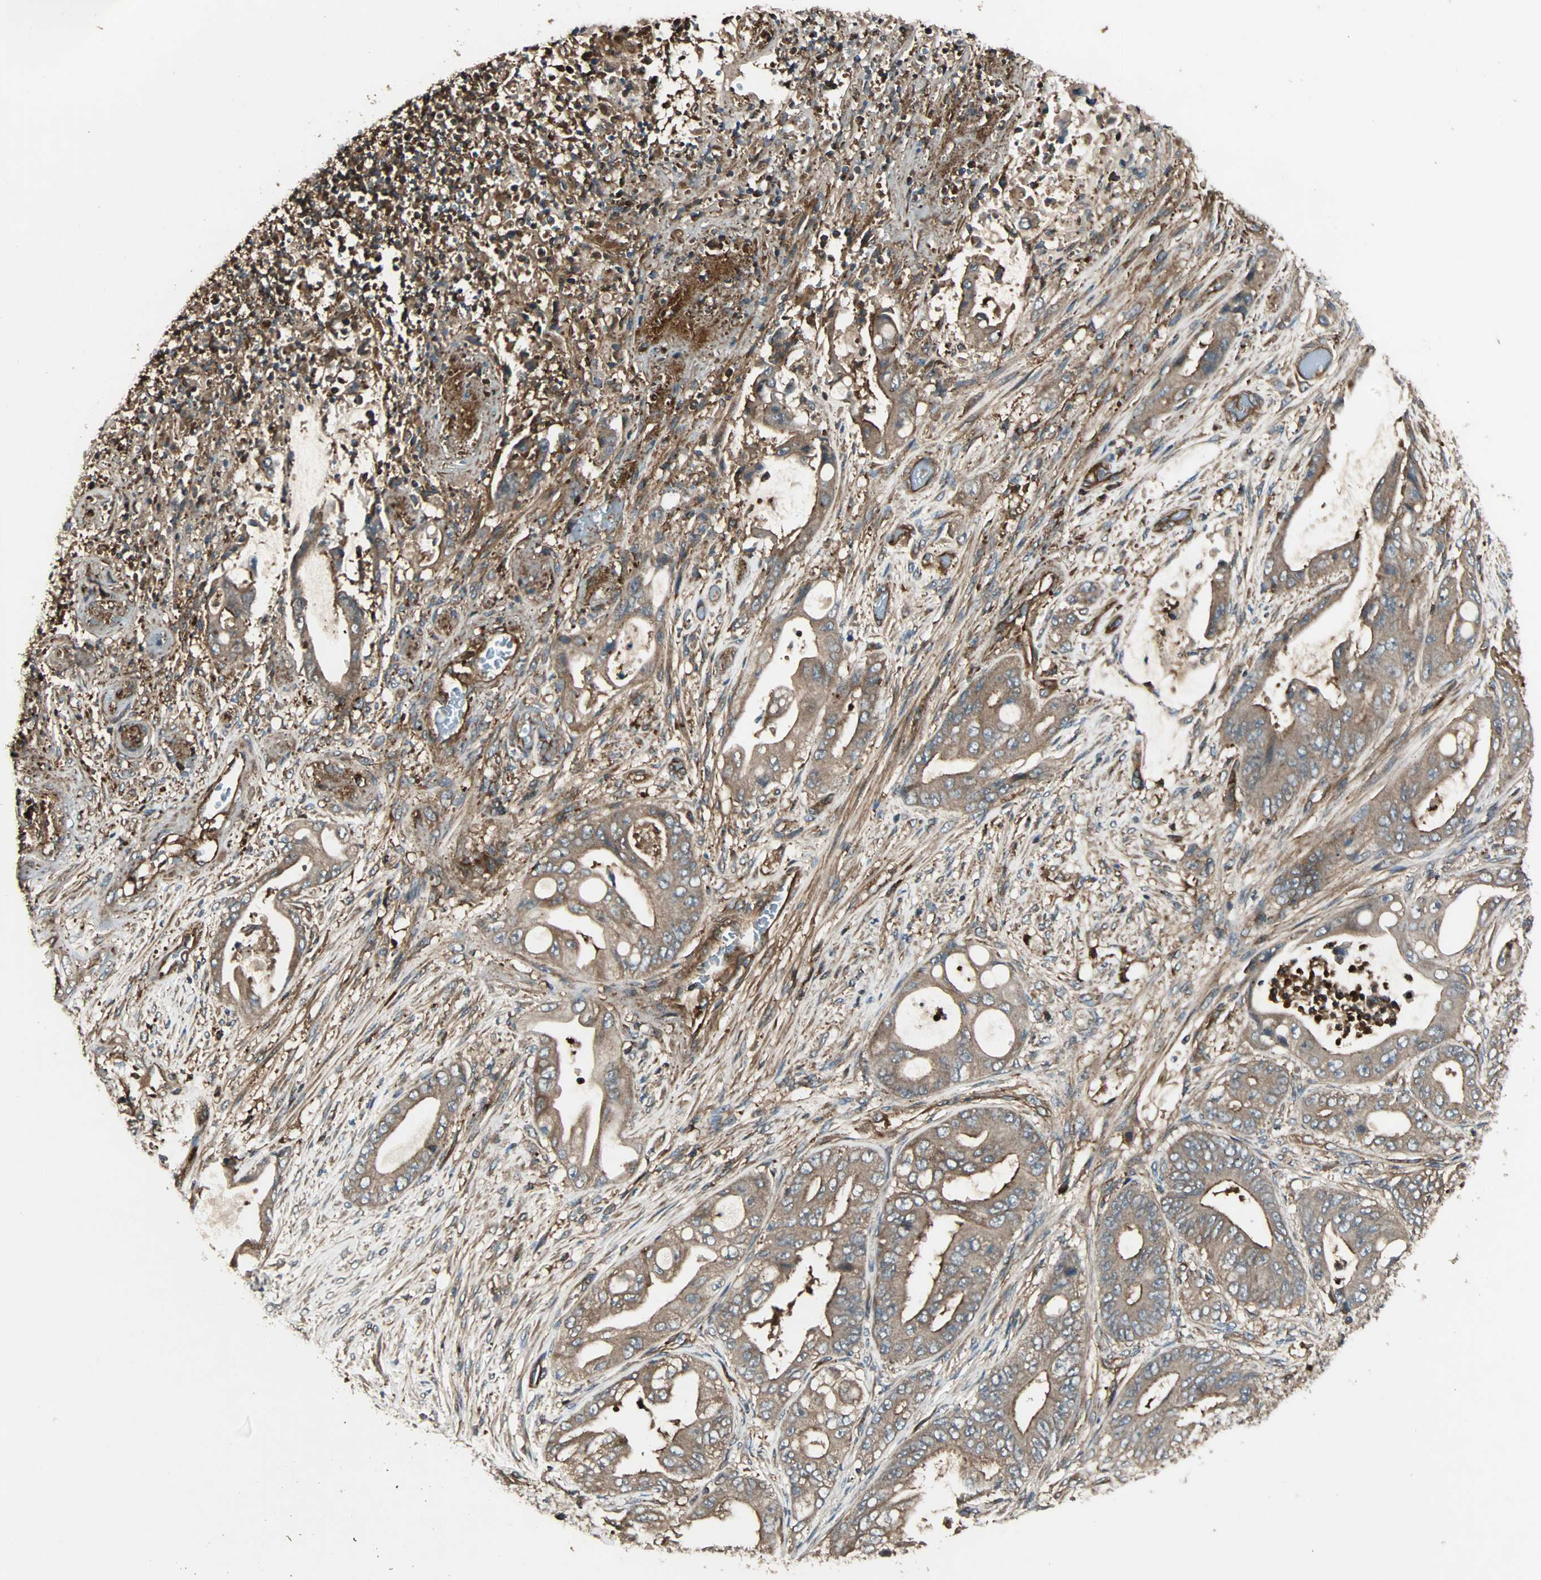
{"staining": {"intensity": "moderate", "quantity": ">75%", "location": "cytoplasmic/membranous"}, "tissue": "stomach cancer", "cell_type": "Tumor cells", "image_type": "cancer", "snomed": [{"axis": "morphology", "description": "Adenocarcinoma, NOS"}, {"axis": "topography", "description": "Stomach"}], "caption": "Immunohistochemistry photomicrograph of neoplastic tissue: human adenocarcinoma (stomach) stained using immunohistochemistry (IHC) demonstrates medium levels of moderate protein expression localized specifically in the cytoplasmic/membranous of tumor cells, appearing as a cytoplasmic/membranous brown color.", "gene": "GCK", "patient": {"sex": "female", "age": 73}}